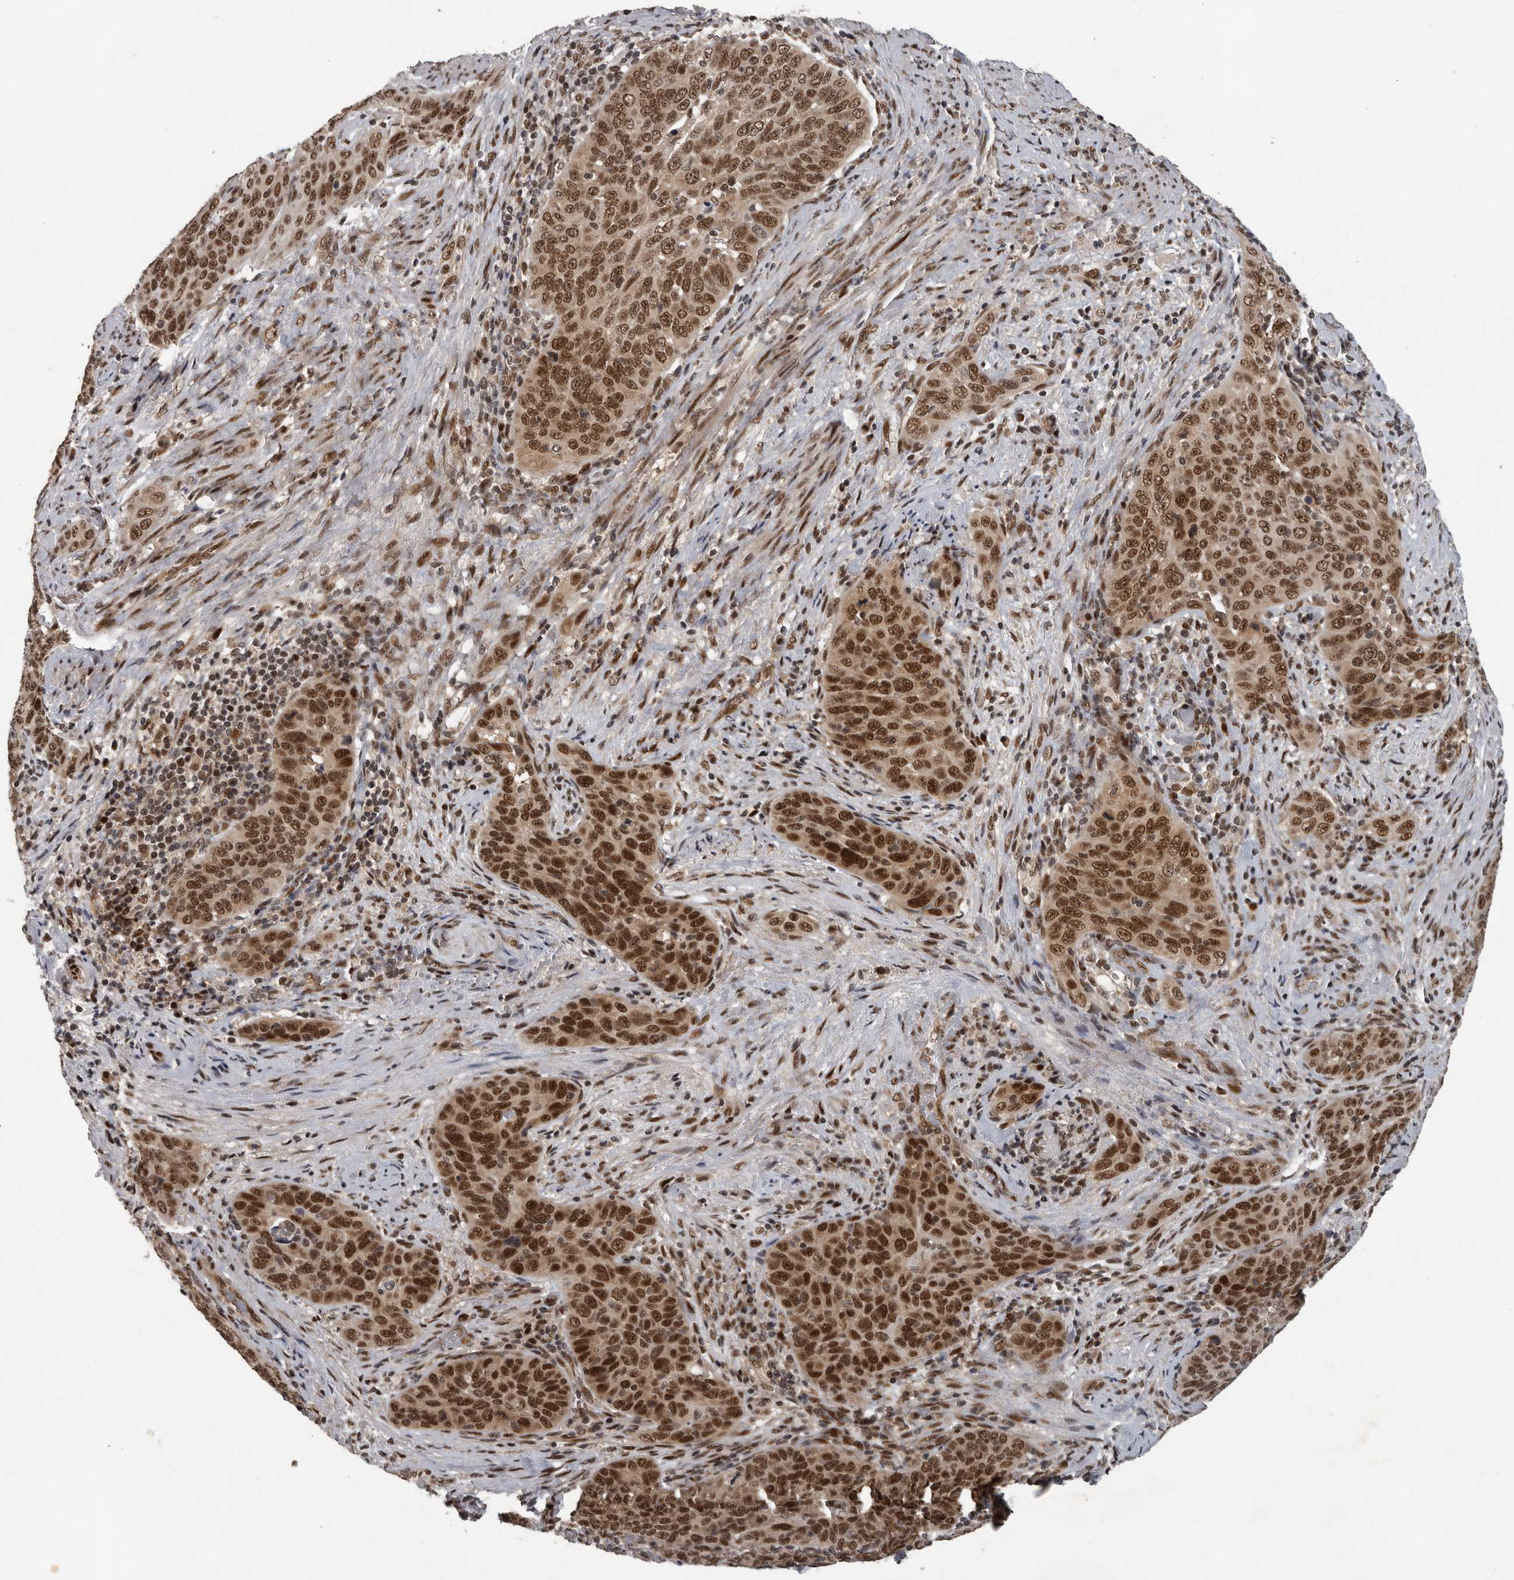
{"staining": {"intensity": "strong", "quantity": ">75%", "location": "nuclear"}, "tissue": "cervical cancer", "cell_type": "Tumor cells", "image_type": "cancer", "snomed": [{"axis": "morphology", "description": "Squamous cell carcinoma, NOS"}, {"axis": "topography", "description": "Cervix"}], "caption": "Approximately >75% of tumor cells in human cervical cancer (squamous cell carcinoma) exhibit strong nuclear protein positivity as visualized by brown immunohistochemical staining.", "gene": "CDC27", "patient": {"sex": "female", "age": 60}}